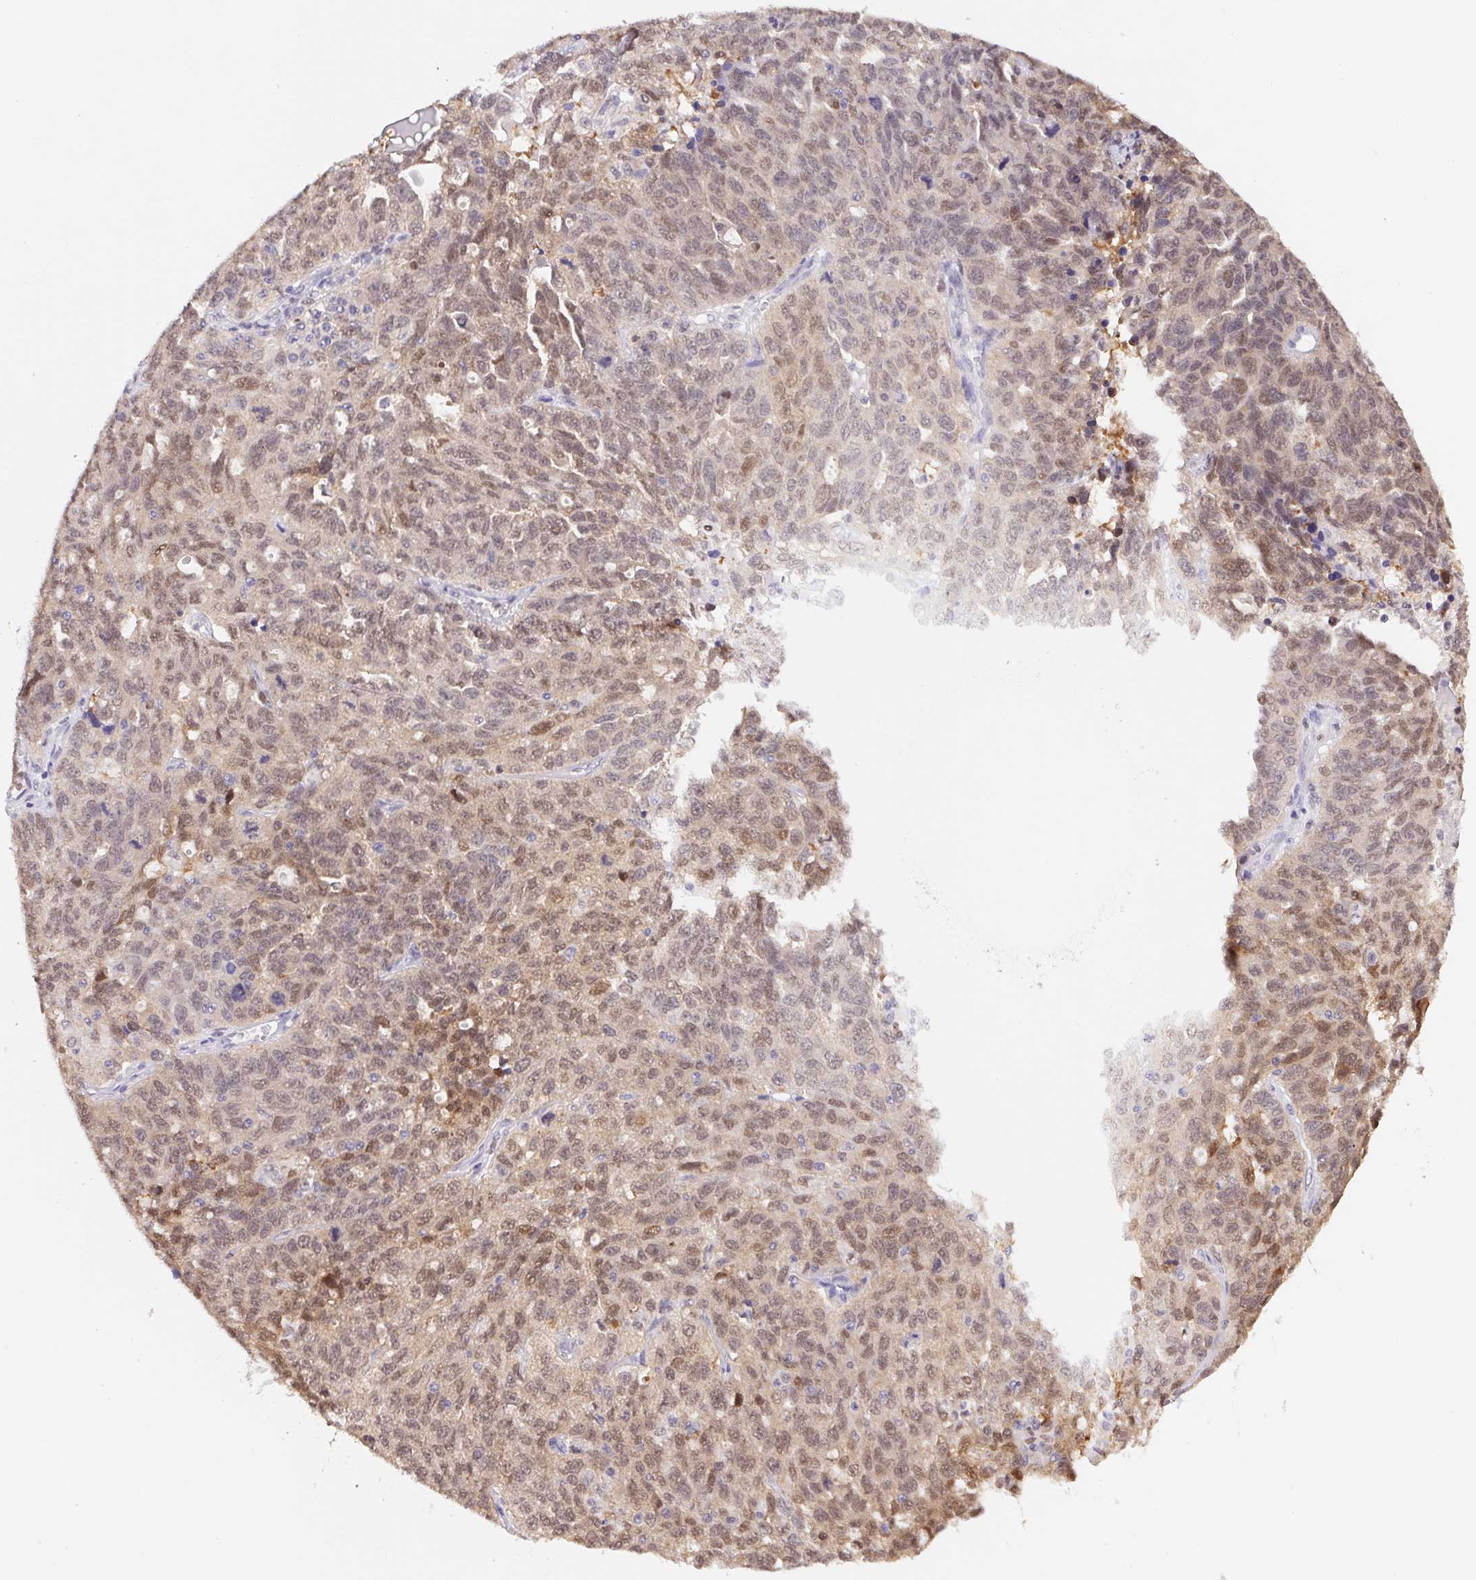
{"staining": {"intensity": "weak", "quantity": ">75%", "location": "nuclear"}, "tissue": "ovarian cancer", "cell_type": "Tumor cells", "image_type": "cancer", "snomed": [{"axis": "morphology", "description": "Cystadenocarcinoma, serous, NOS"}, {"axis": "topography", "description": "Ovary"}], "caption": "Ovarian cancer stained with a protein marker reveals weak staining in tumor cells.", "gene": "L3MBTL4", "patient": {"sex": "female", "age": 71}}